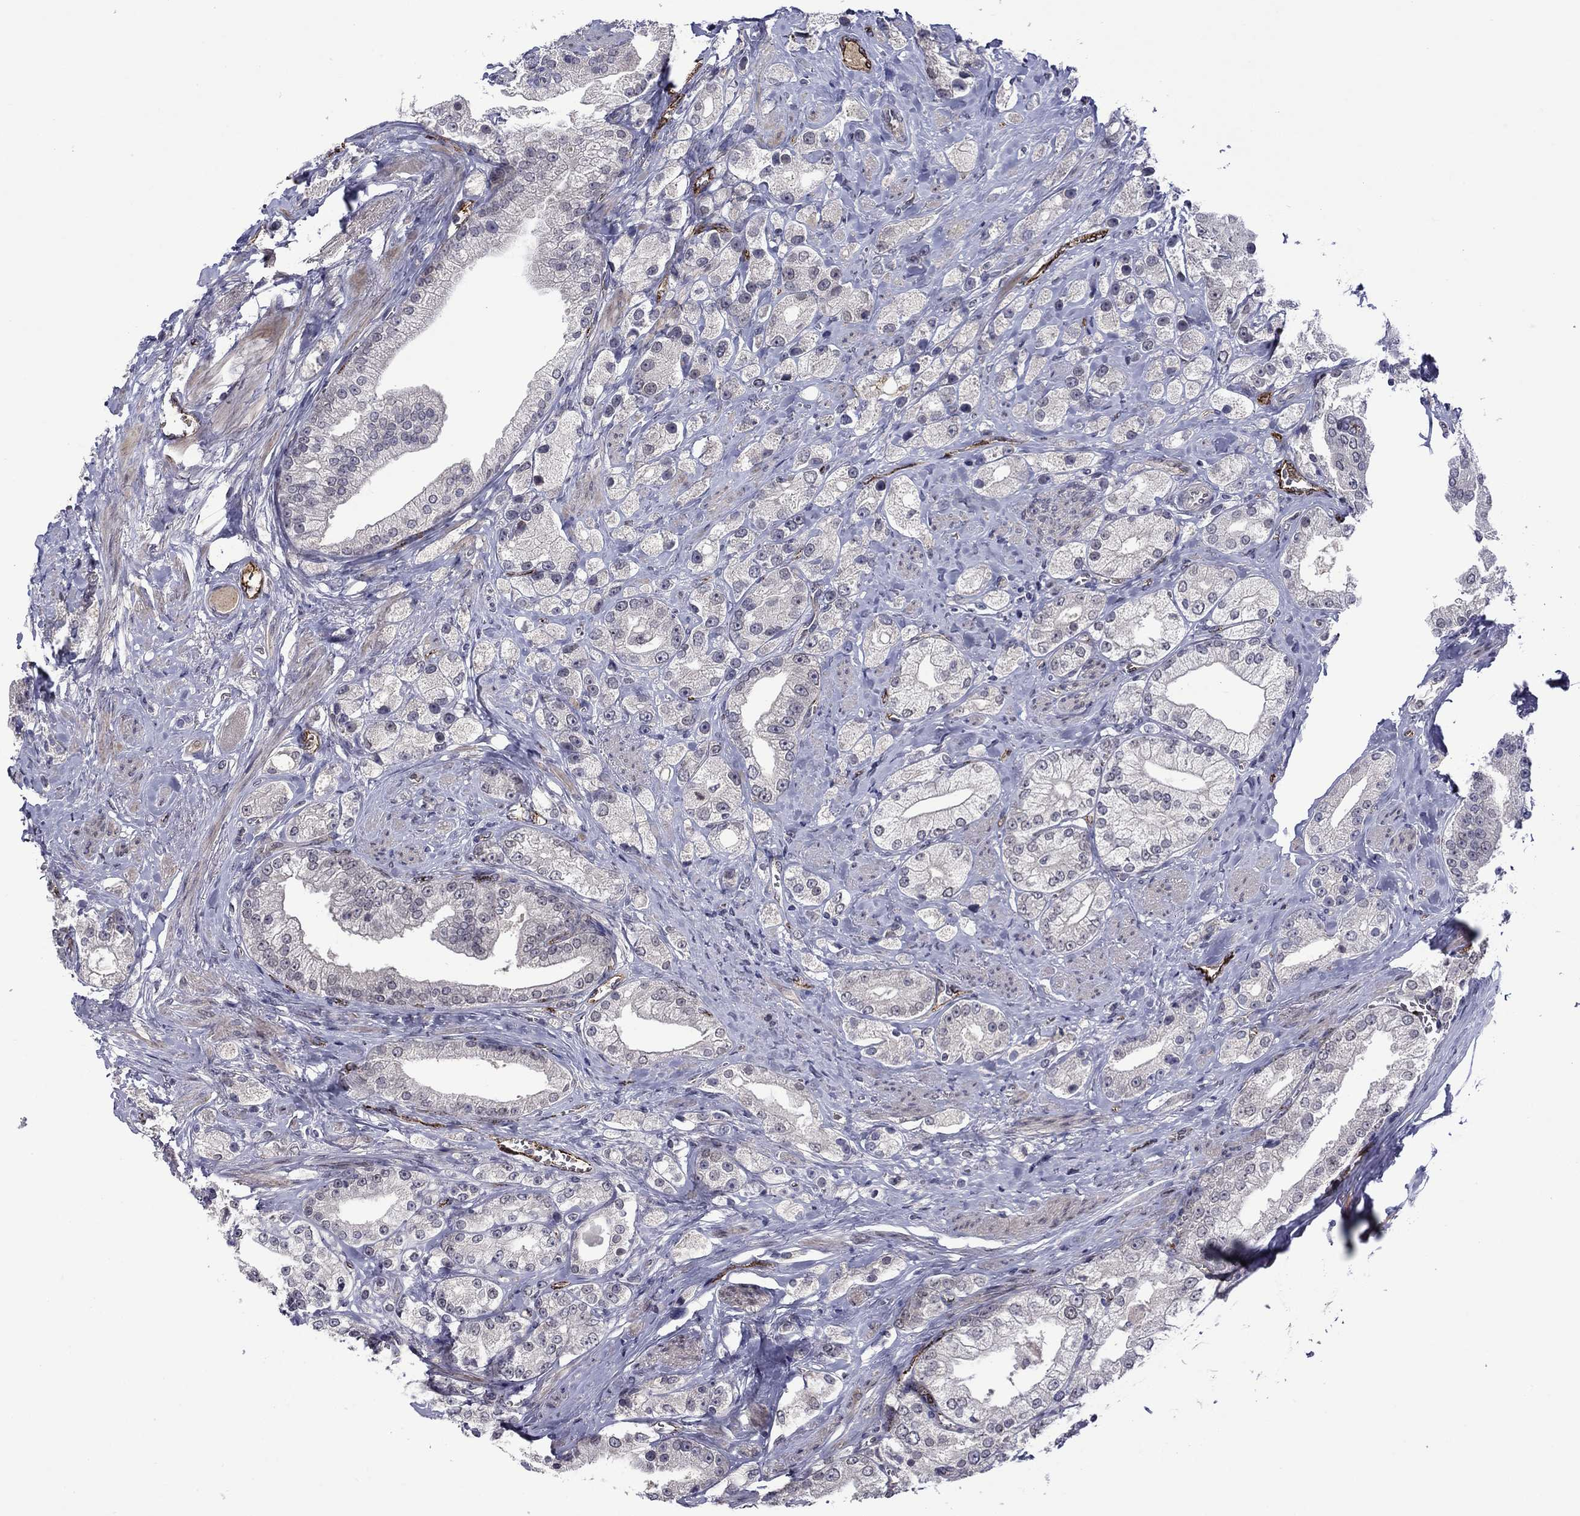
{"staining": {"intensity": "negative", "quantity": "none", "location": "none"}, "tissue": "prostate cancer", "cell_type": "Tumor cells", "image_type": "cancer", "snomed": [{"axis": "morphology", "description": "Adenocarcinoma, NOS"}, {"axis": "topography", "description": "Prostate and seminal vesicle, NOS"}, {"axis": "topography", "description": "Prostate"}], "caption": "IHC photomicrograph of neoplastic tissue: prostate adenocarcinoma stained with DAB (3,3'-diaminobenzidine) reveals no significant protein expression in tumor cells.", "gene": "SLITRK1", "patient": {"sex": "male", "age": 67}}